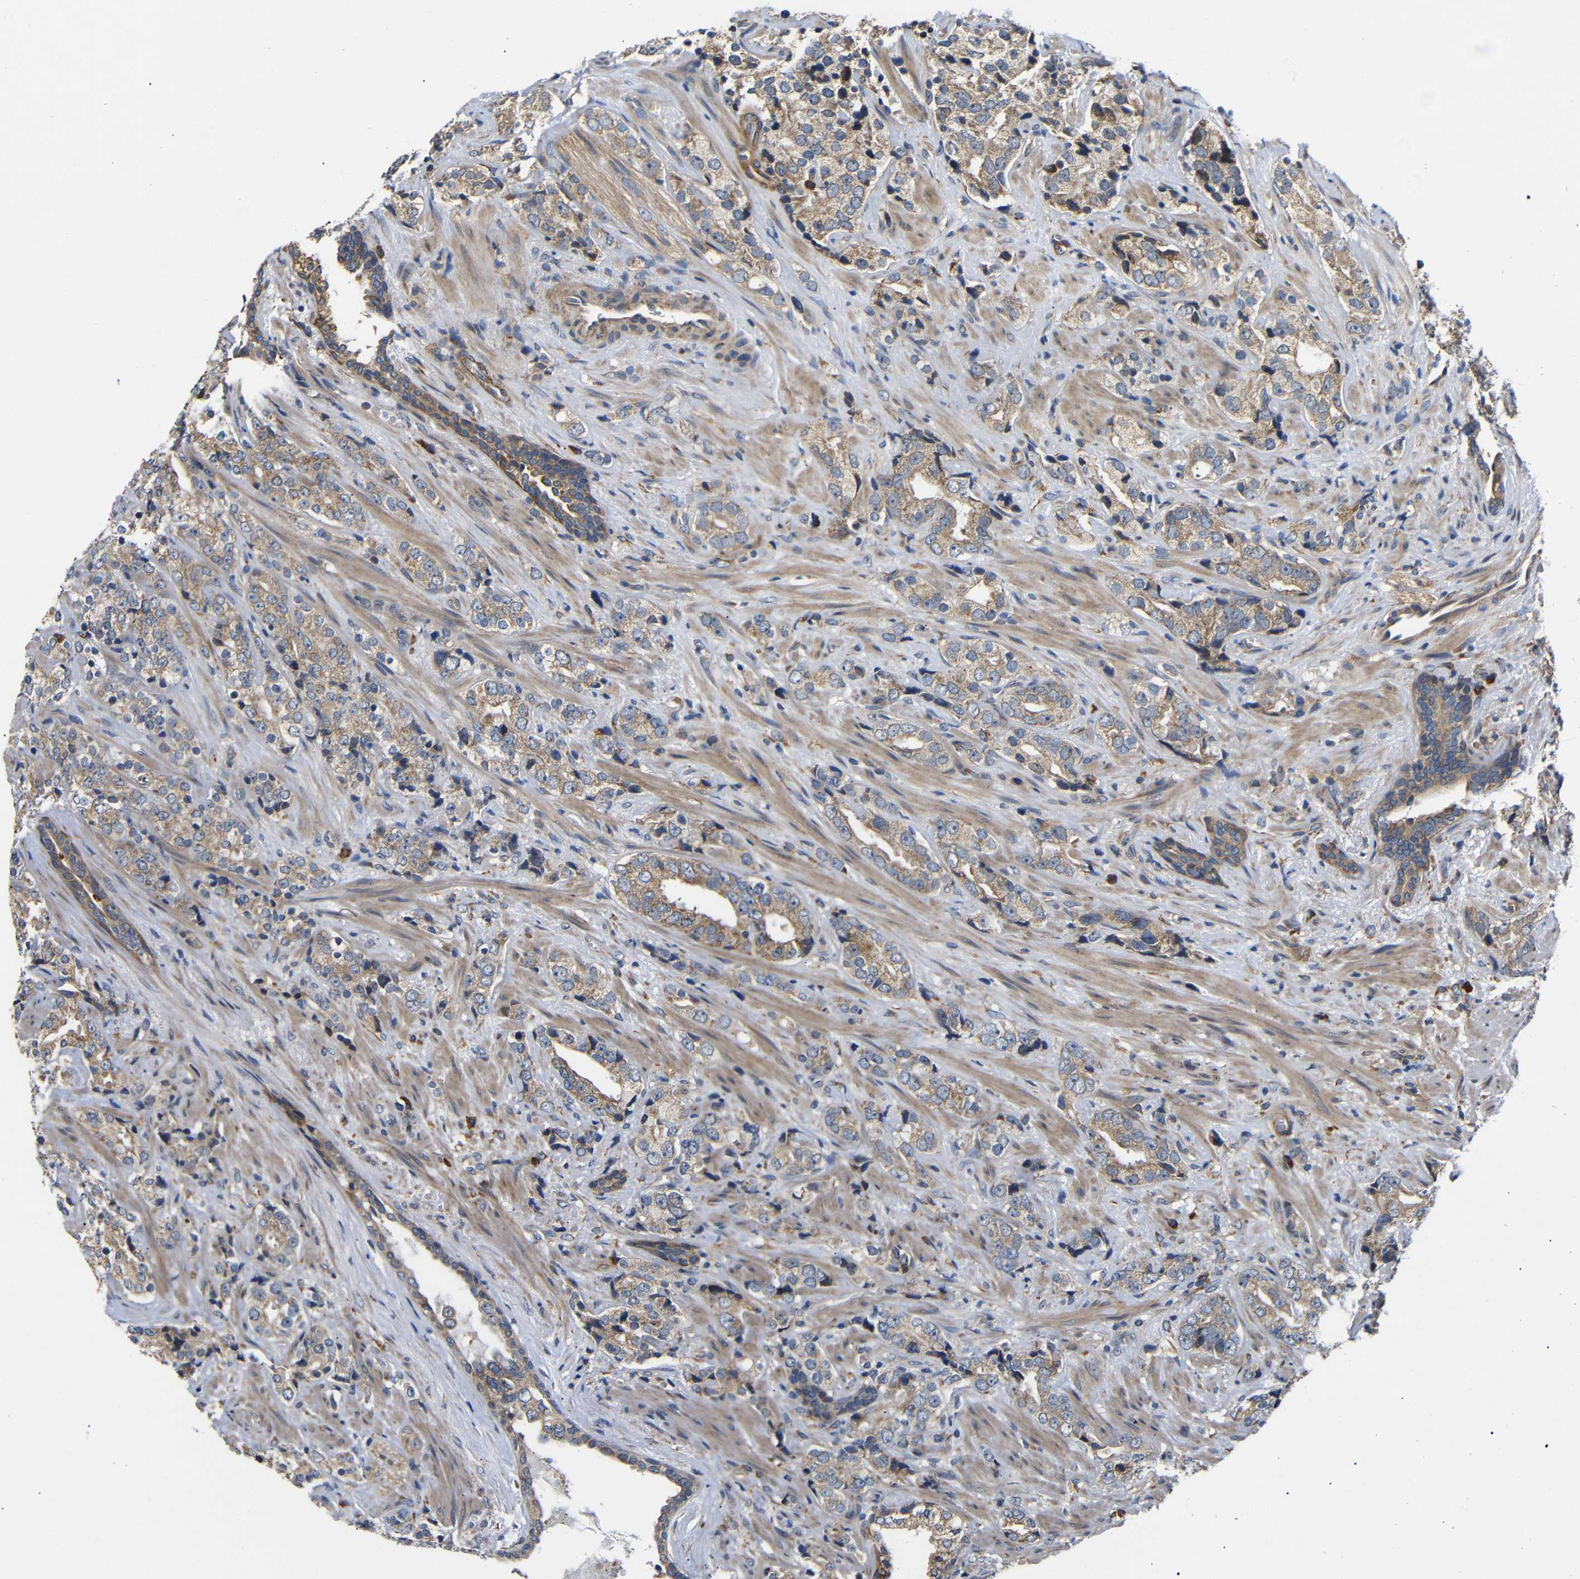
{"staining": {"intensity": "weak", "quantity": ">75%", "location": "cytoplasmic/membranous"}, "tissue": "prostate cancer", "cell_type": "Tumor cells", "image_type": "cancer", "snomed": [{"axis": "morphology", "description": "Adenocarcinoma, High grade"}, {"axis": "topography", "description": "Prostate"}], "caption": "A high-resolution micrograph shows IHC staining of high-grade adenocarcinoma (prostate), which shows weak cytoplasmic/membranous staining in about >75% of tumor cells.", "gene": "KANK4", "patient": {"sex": "male", "age": 71}}